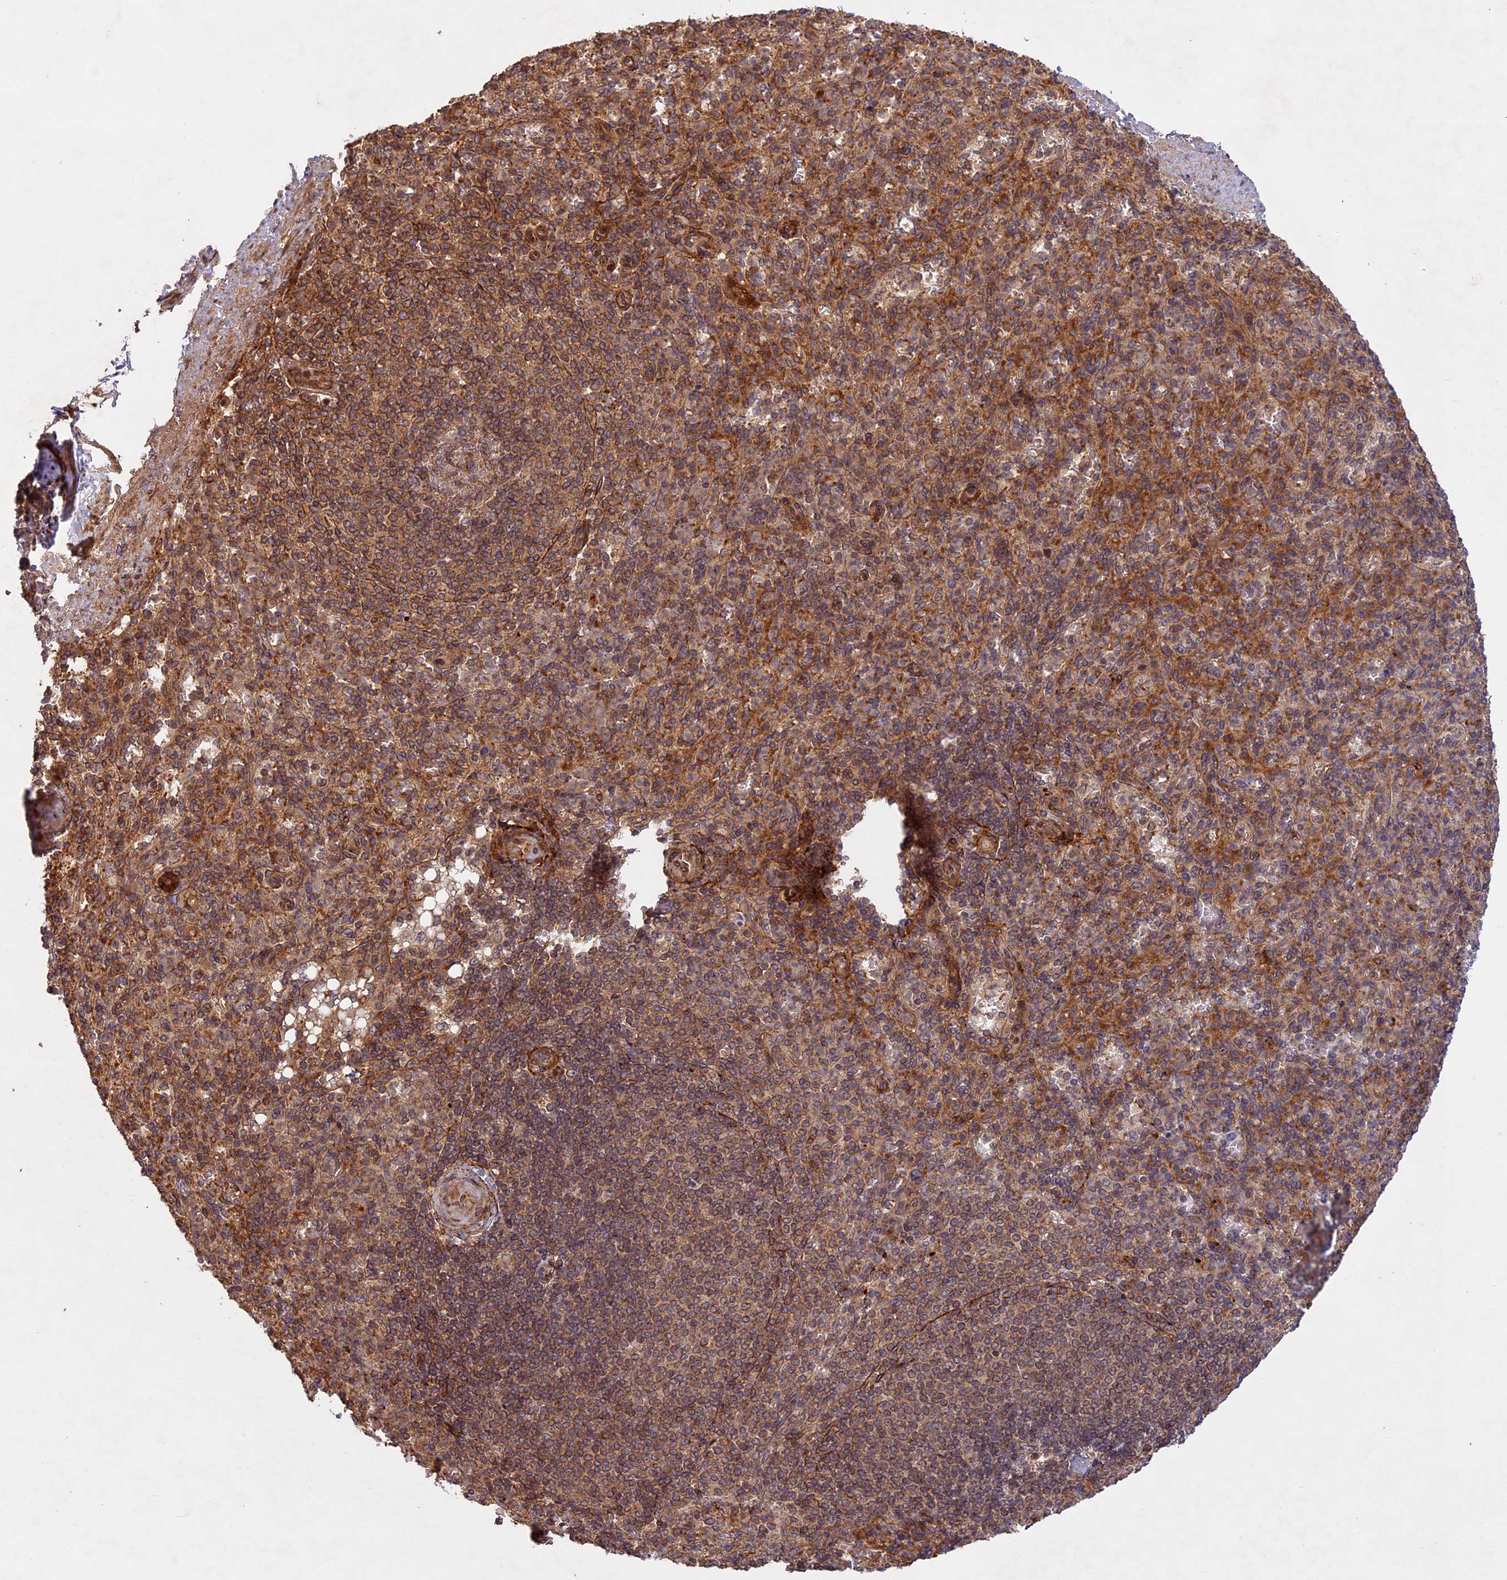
{"staining": {"intensity": "strong", "quantity": "25%-75%", "location": "cytoplasmic/membranous"}, "tissue": "spleen", "cell_type": "Cells in red pulp", "image_type": "normal", "snomed": [{"axis": "morphology", "description": "Normal tissue, NOS"}, {"axis": "topography", "description": "Spleen"}], "caption": "High-power microscopy captured an immunohistochemistry micrograph of normal spleen, revealing strong cytoplasmic/membranous staining in approximately 25%-75% of cells in red pulp. Immunohistochemistry stains the protein of interest in brown and the nuclei are stained blue.", "gene": "DGKH", "patient": {"sex": "female", "age": 74}}